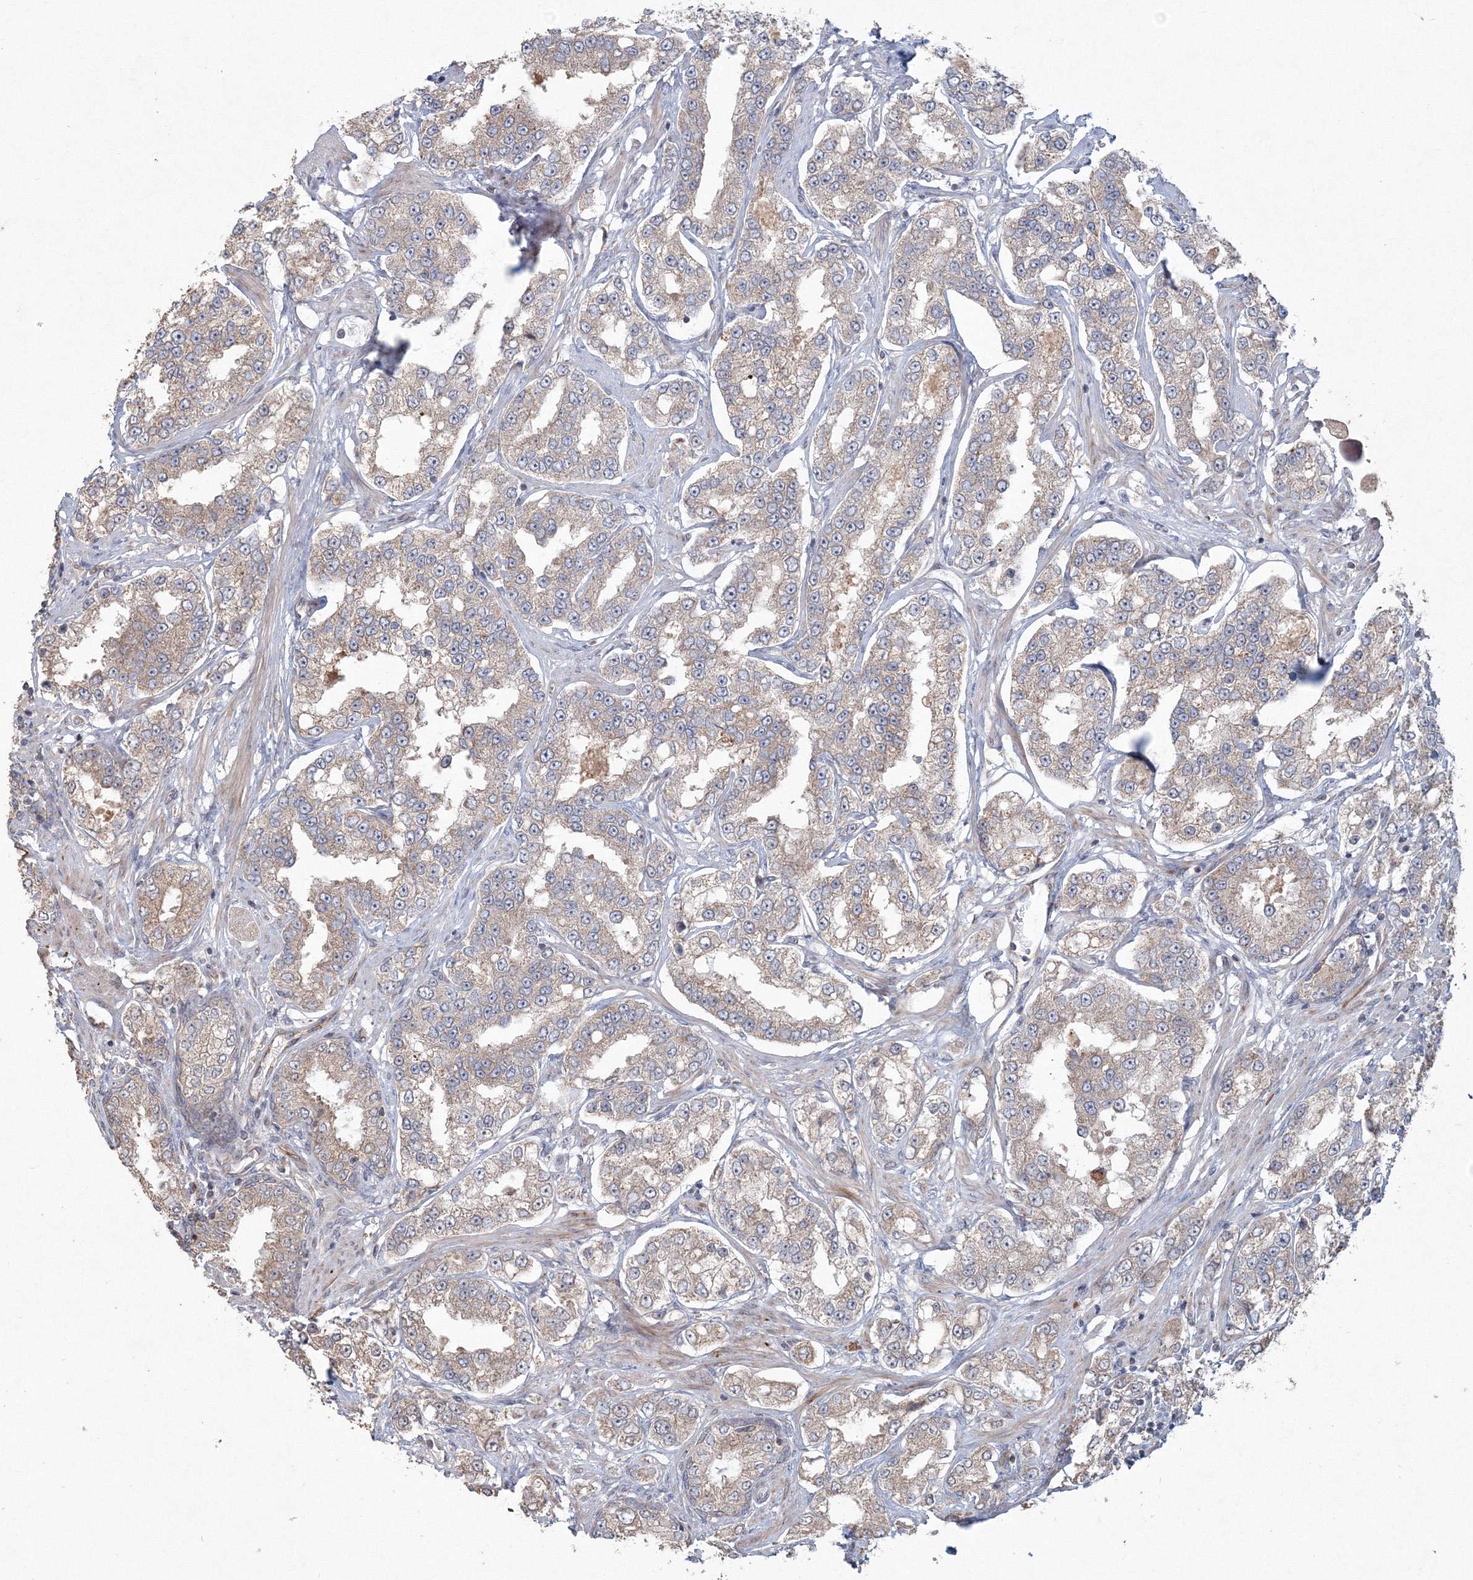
{"staining": {"intensity": "moderate", "quantity": "25%-75%", "location": "cytoplasmic/membranous"}, "tissue": "prostate cancer", "cell_type": "Tumor cells", "image_type": "cancer", "snomed": [{"axis": "morphology", "description": "Normal tissue, NOS"}, {"axis": "morphology", "description": "Adenocarcinoma, High grade"}, {"axis": "topography", "description": "Prostate"}], "caption": "This is an image of immunohistochemistry (IHC) staining of prostate cancer, which shows moderate expression in the cytoplasmic/membranous of tumor cells.", "gene": "ANAPC16", "patient": {"sex": "male", "age": 83}}